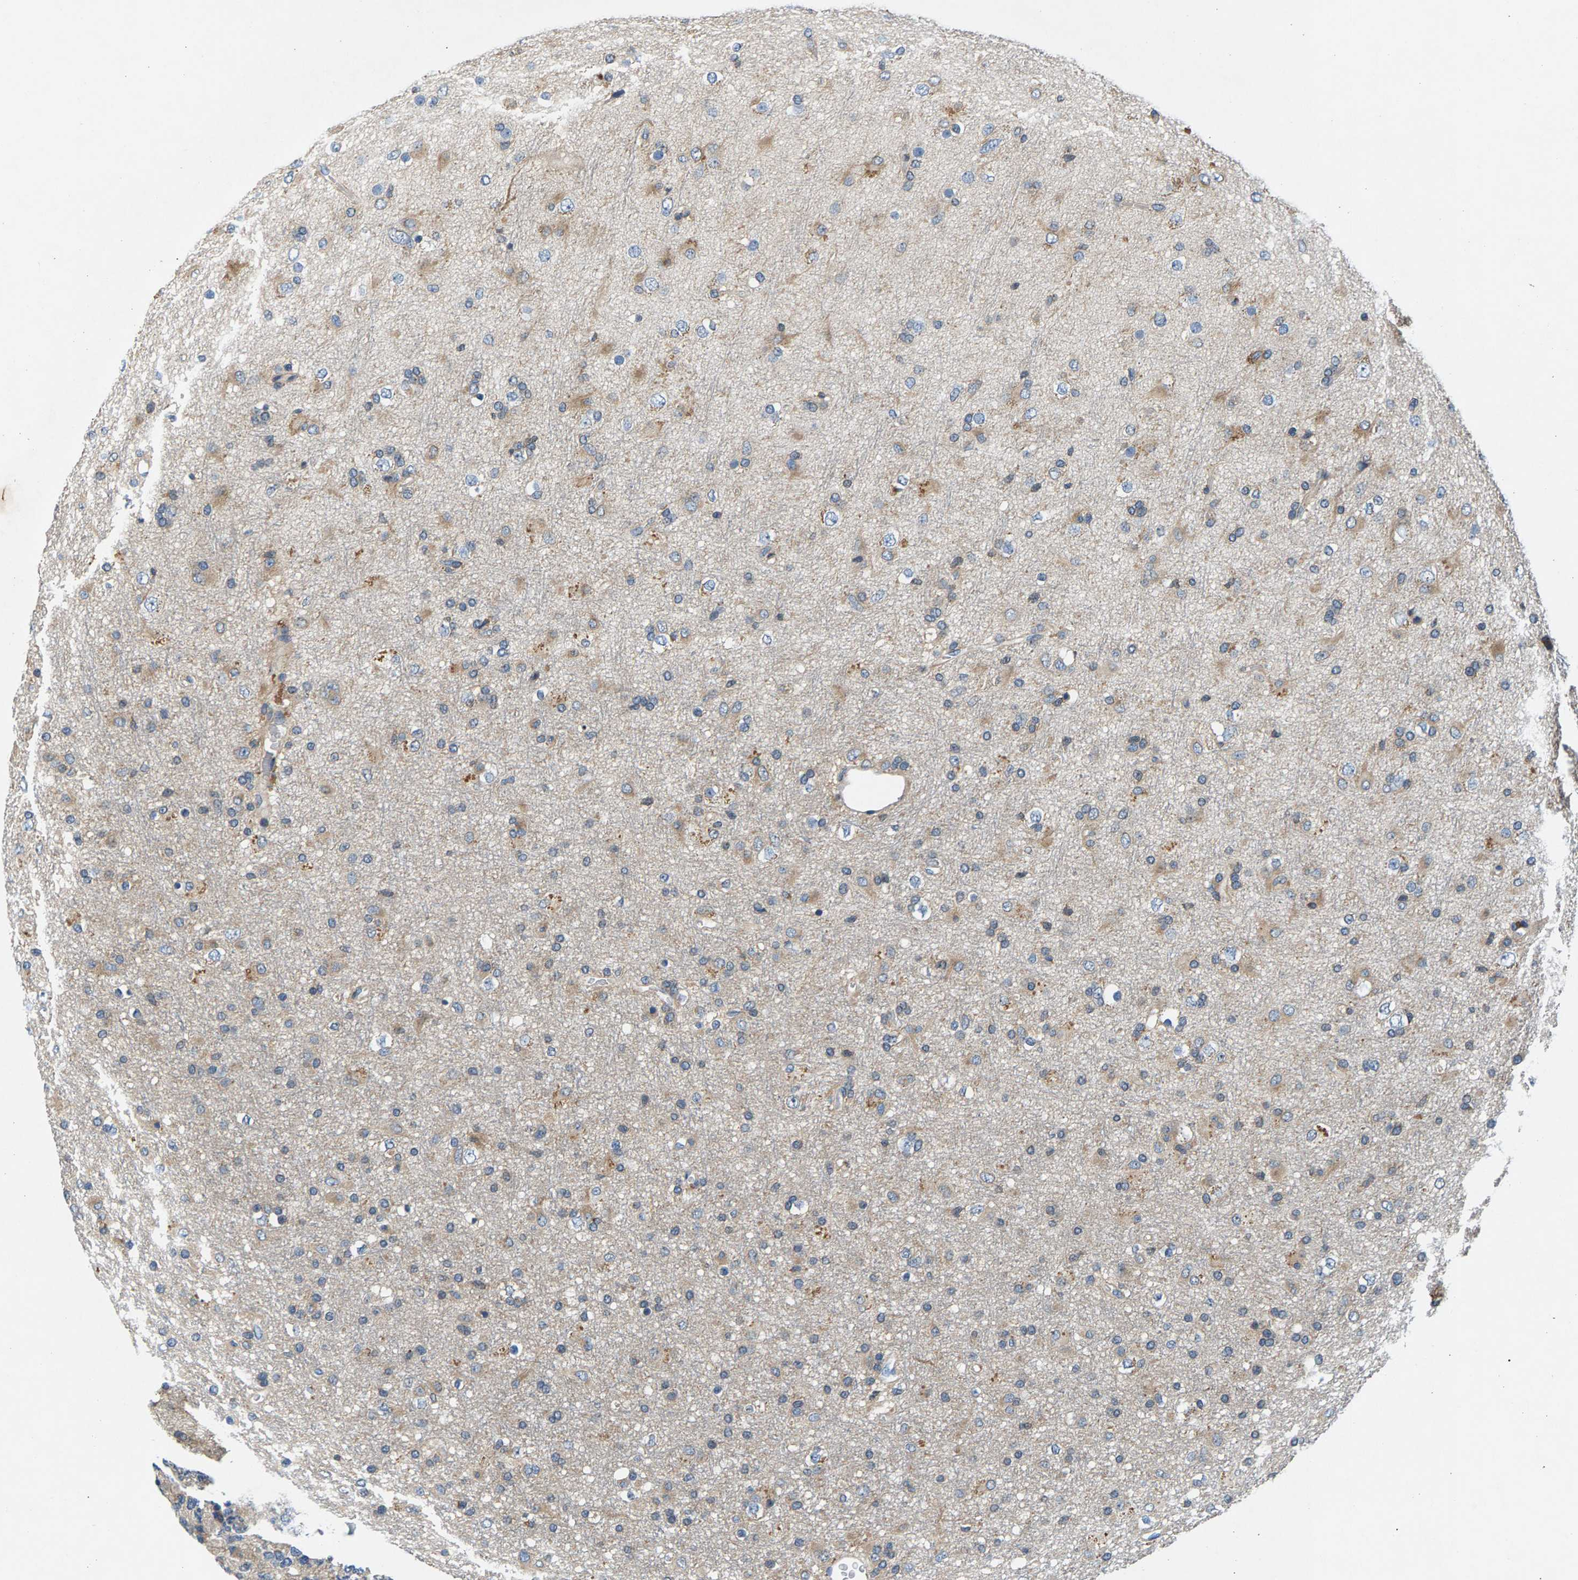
{"staining": {"intensity": "weak", "quantity": "<25%", "location": "cytoplasmic/membranous"}, "tissue": "glioma", "cell_type": "Tumor cells", "image_type": "cancer", "snomed": [{"axis": "morphology", "description": "Glioma, malignant, Low grade"}, {"axis": "topography", "description": "Brain"}], "caption": "The IHC photomicrograph has no significant expression in tumor cells of glioma tissue.", "gene": "NT5C", "patient": {"sex": "male", "age": 65}}